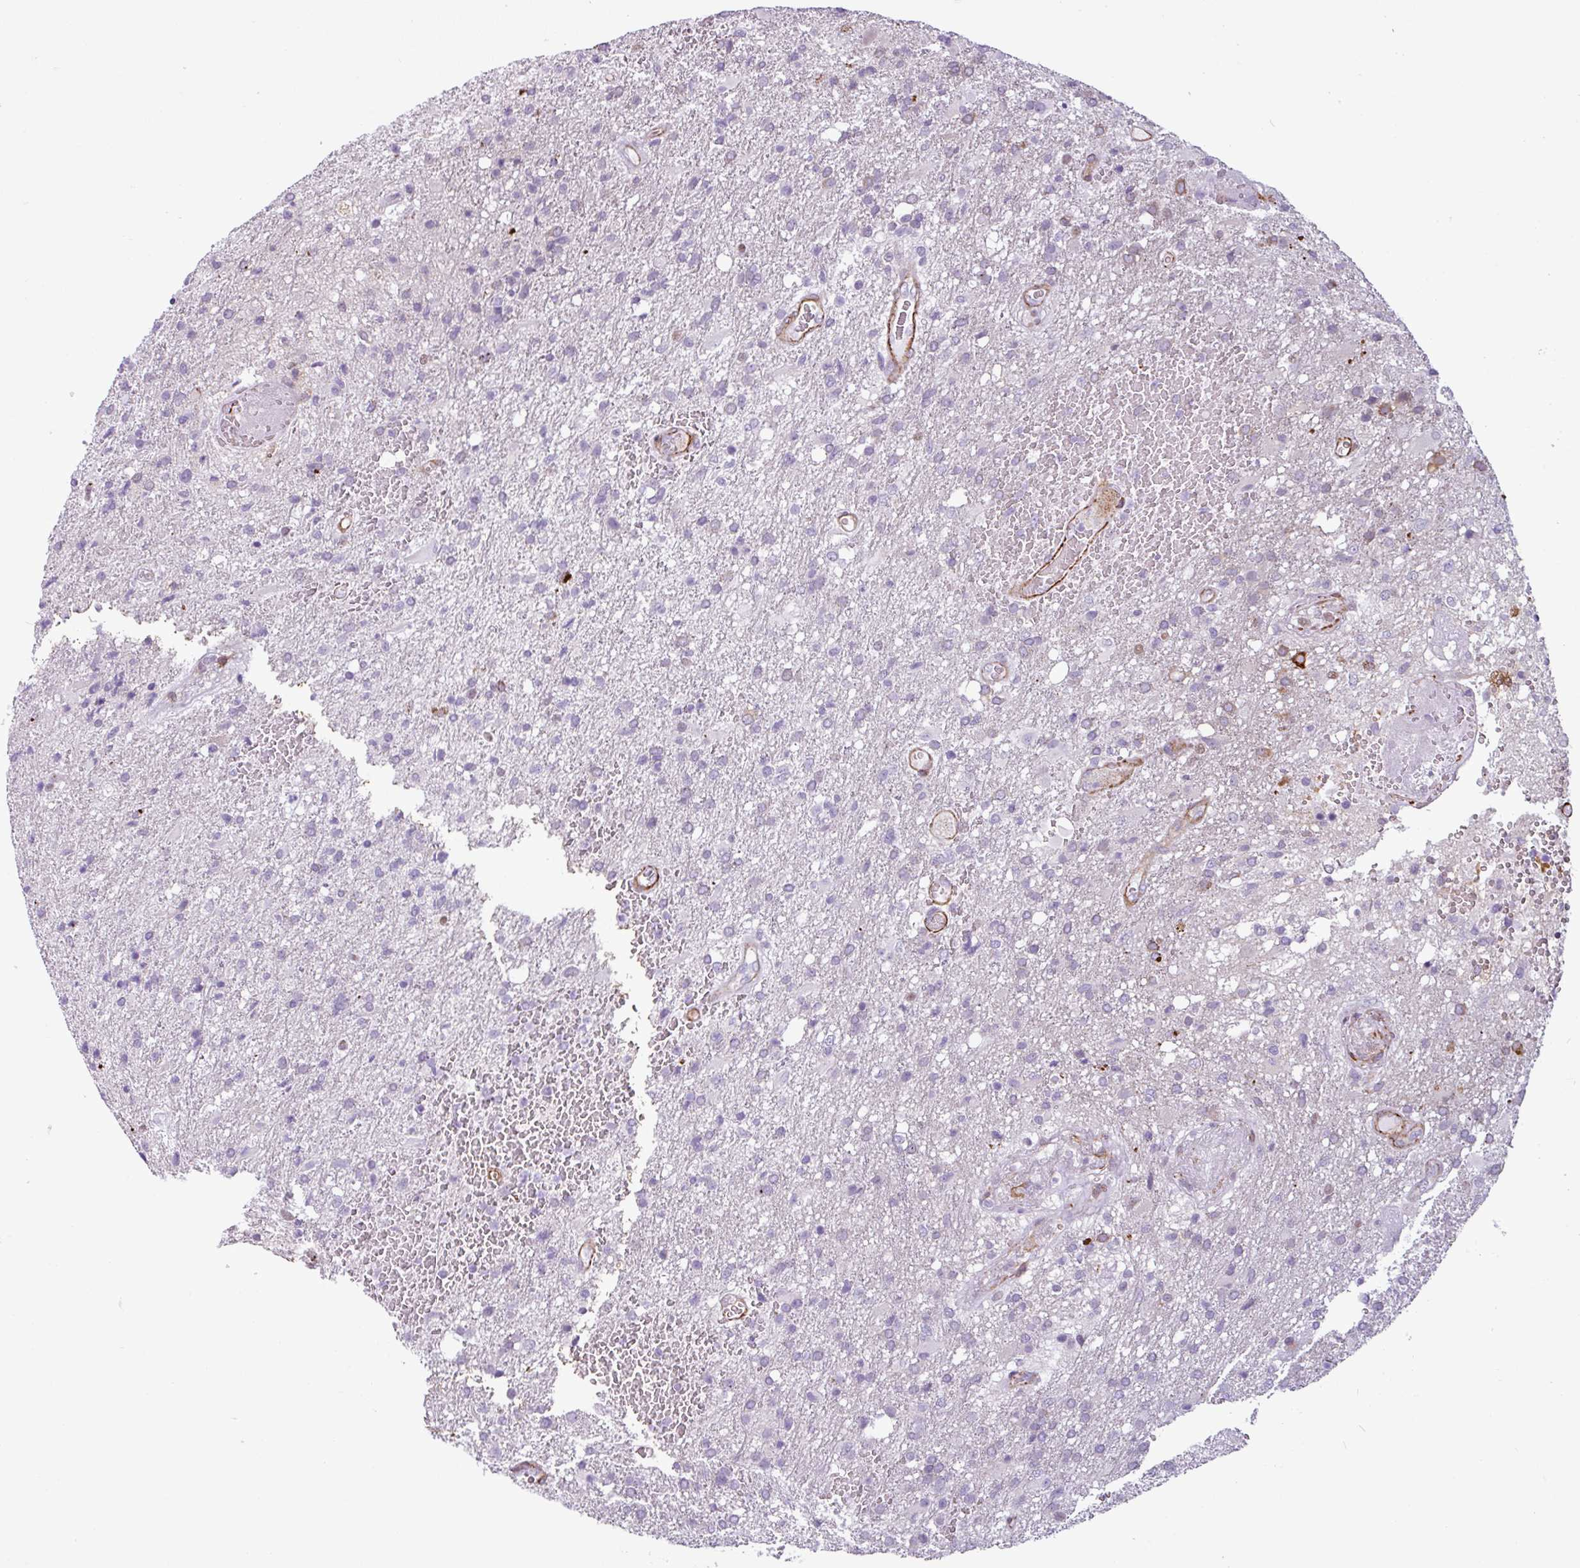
{"staining": {"intensity": "negative", "quantity": "none", "location": "none"}, "tissue": "glioma", "cell_type": "Tumor cells", "image_type": "cancer", "snomed": [{"axis": "morphology", "description": "Glioma, malignant, High grade"}, {"axis": "topography", "description": "Brain"}], "caption": "IHC of human glioma displays no positivity in tumor cells.", "gene": "ATP10A", "patient": {"sex": "female", "age": 74}}